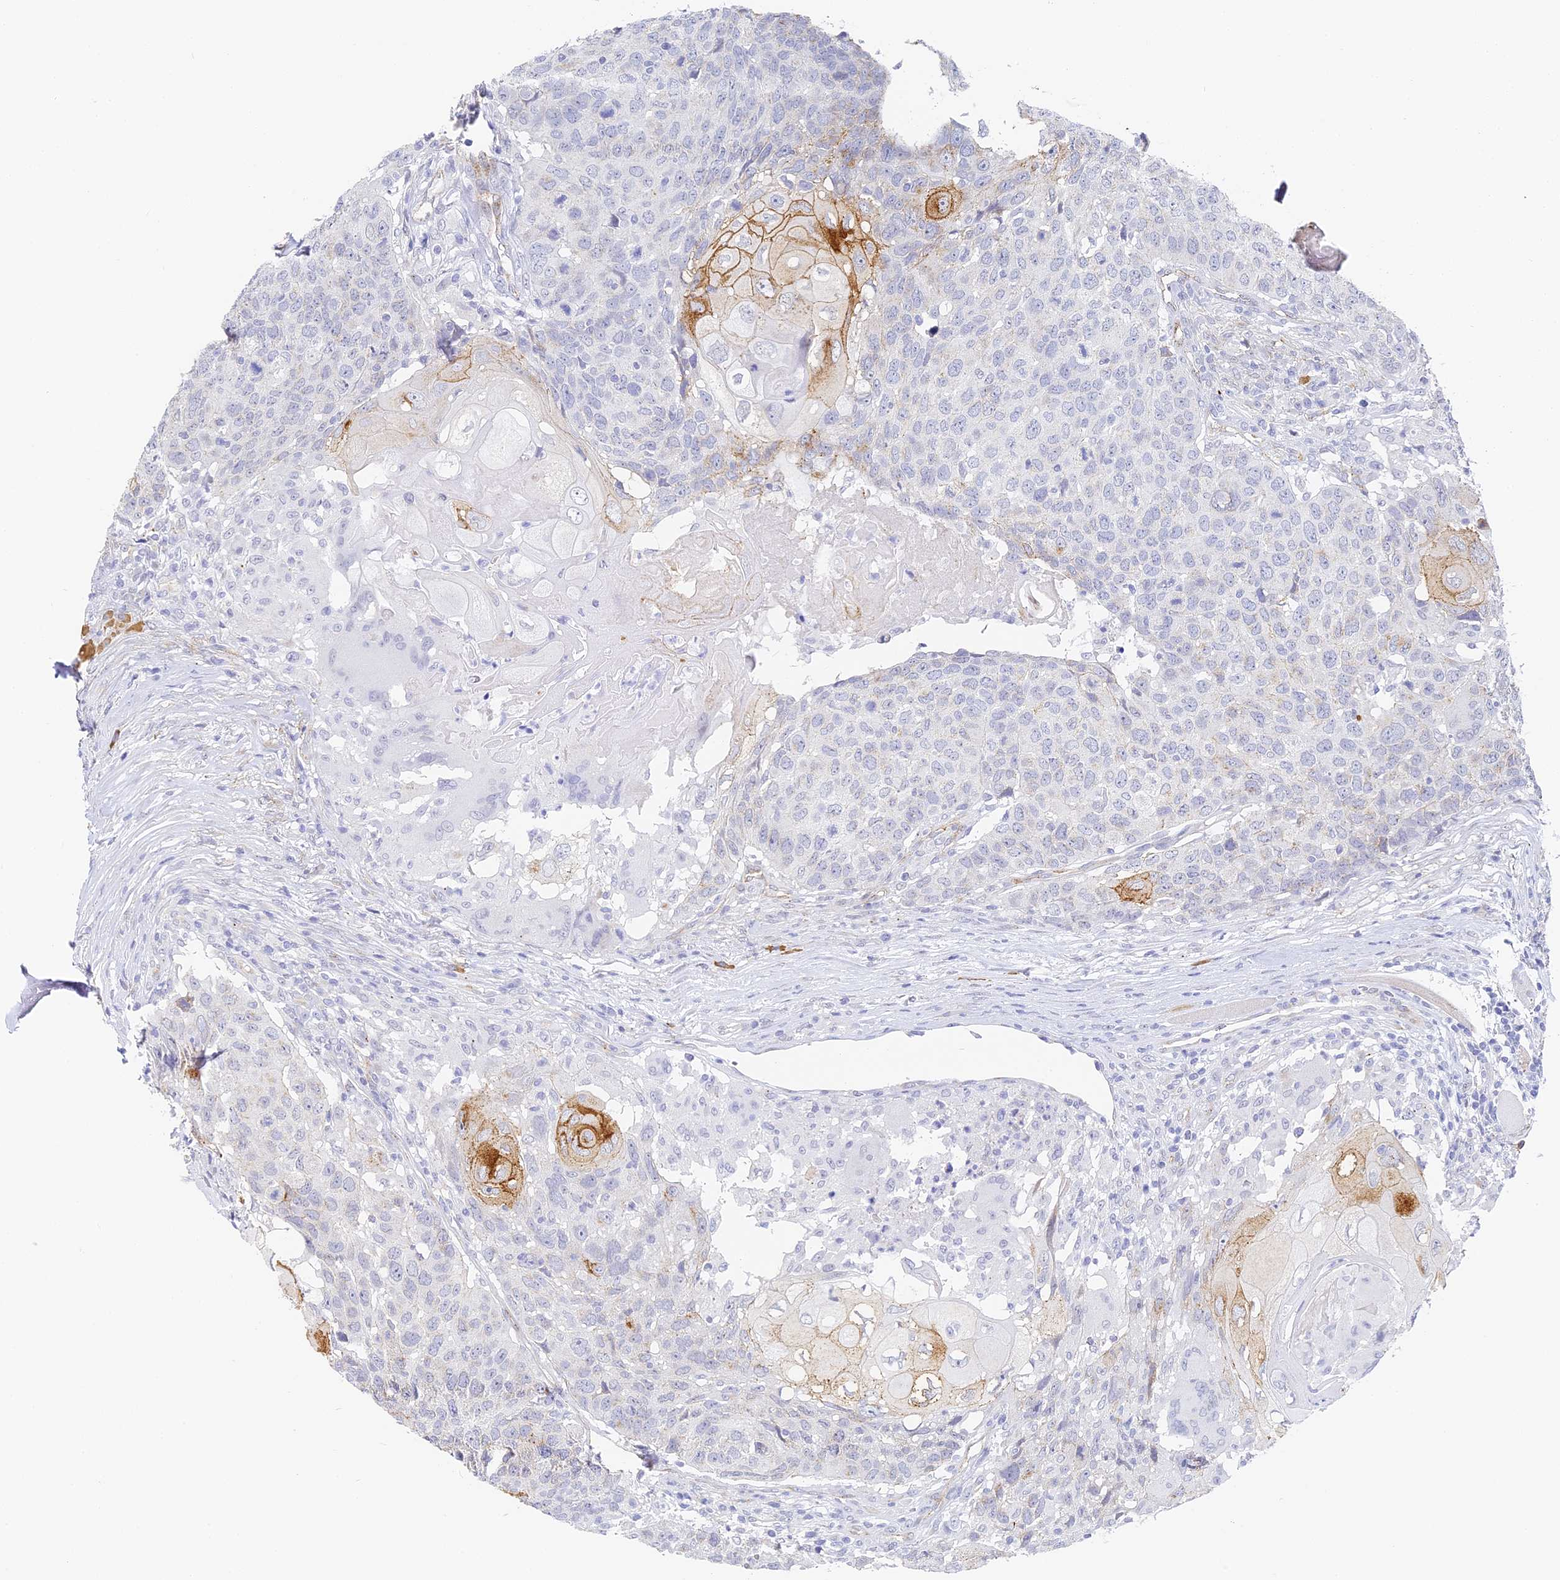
{"staining": {"intensity": "moderate", "quantity": "<25%", "location": "cytoplasmic/membranous"}, "tissue": "head and neck cancer", "cell_type": "Tumor cells", "image_type": "cancer", "snomed": [{"axis": "morphology", "description": "Squamous cell carcinoma, NOS"}, {"axis": "topography", "description": "Head-Neck"}], "caption": "Head and neck cancer (squamous cell carcinoma) tissue shows moderate cytoplasmic/membranous staining in about <25% of tumor cells, visualized by immunohistochemistry.", "gene": "GJA1", "patient": {"sex": "male", "age": 66}}